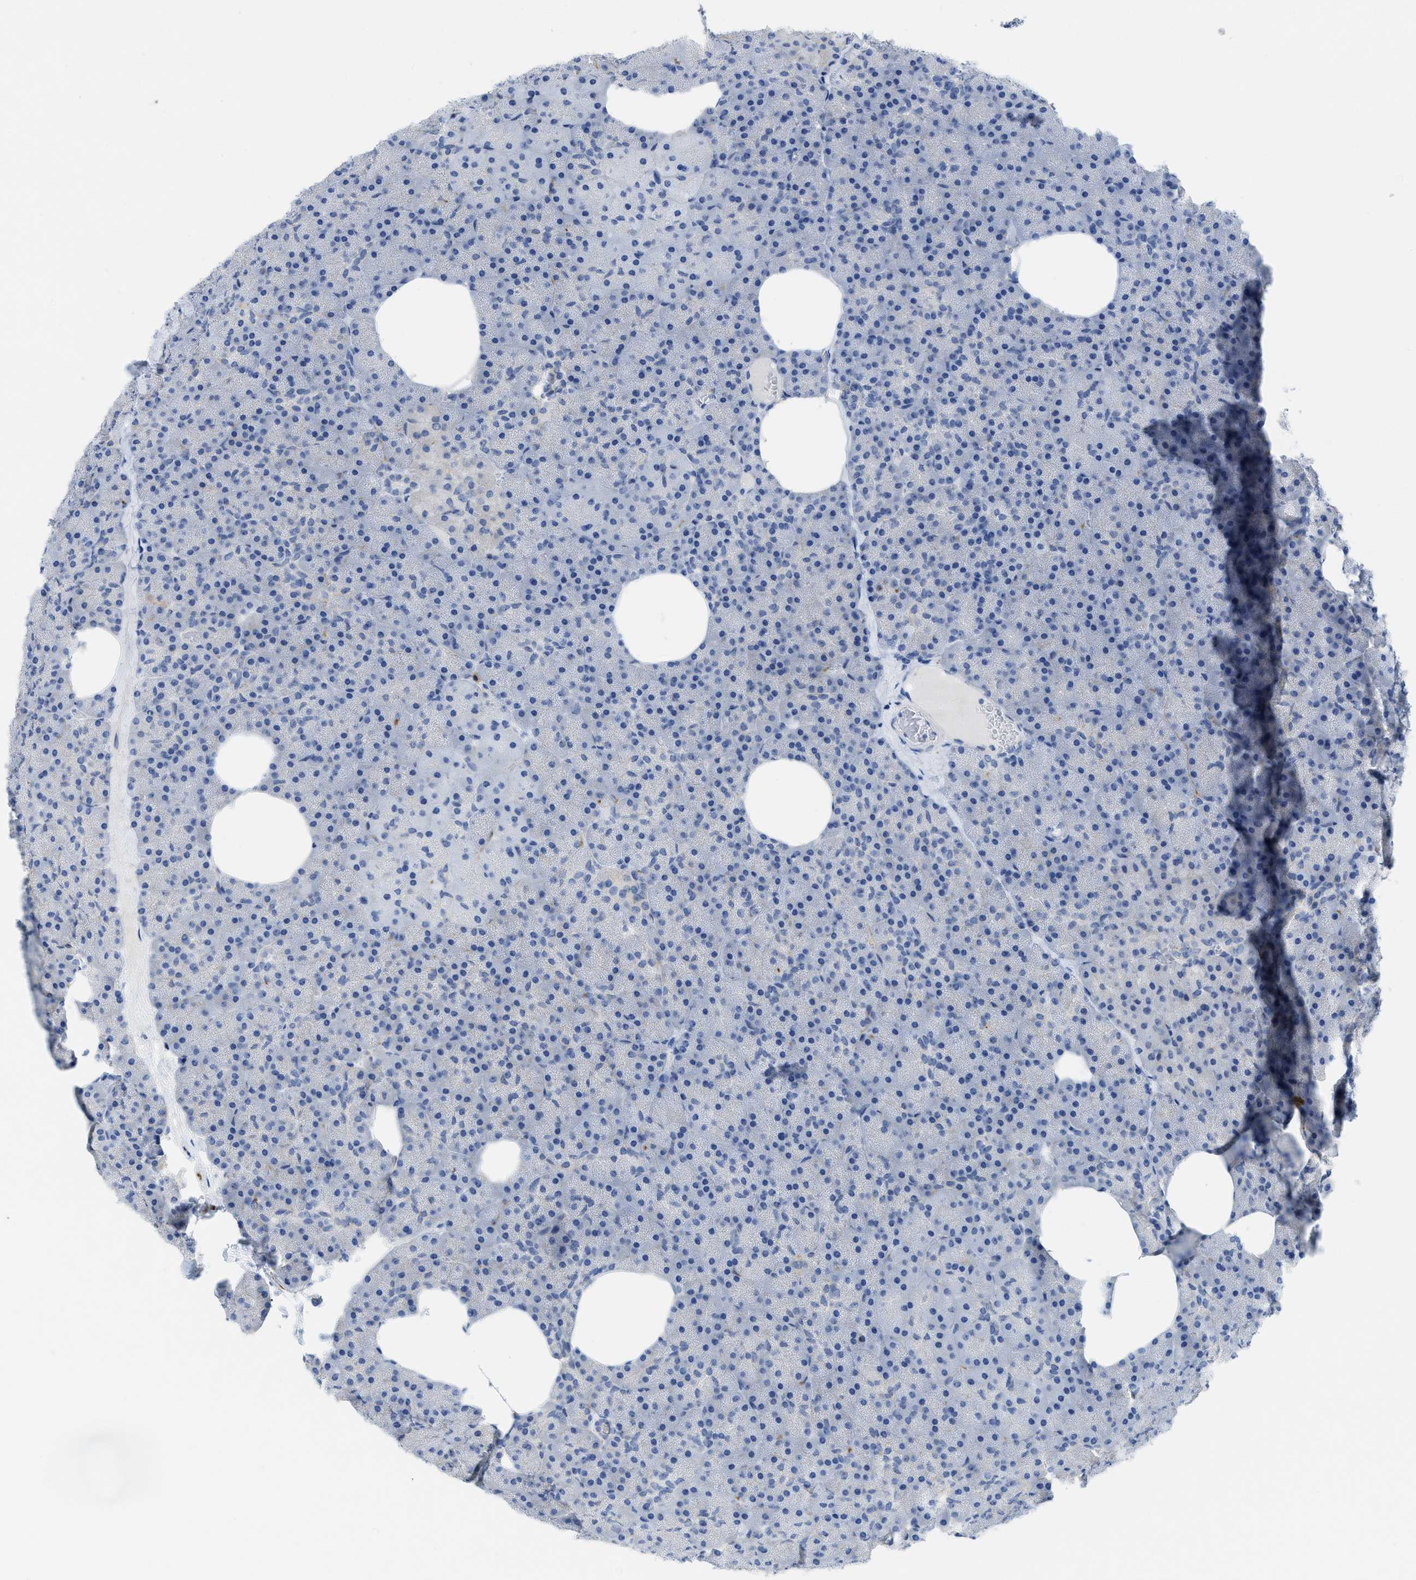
{"staining": {"intensity": "negative", "quantity": "none", "location": "none"}, "tissue": "pancreas", "cell_type": "Exocrine glandular cells", "image_type": "normal", "snomed": [{"axis": "morphology", "description": "Normal tissue, NOS"}, {"axis": "morphology", "description": "Carcinoid, malignant, NOS"}, {"axis": "topography", "description": "Pancreas"}], "caption": "IHC of benign human pancreas displays no positivity in exocrine glandular cells. (DAB IHC, high magnification).", "gene": "CNNM4", "patient": {"sex": "female", "age": 35}}